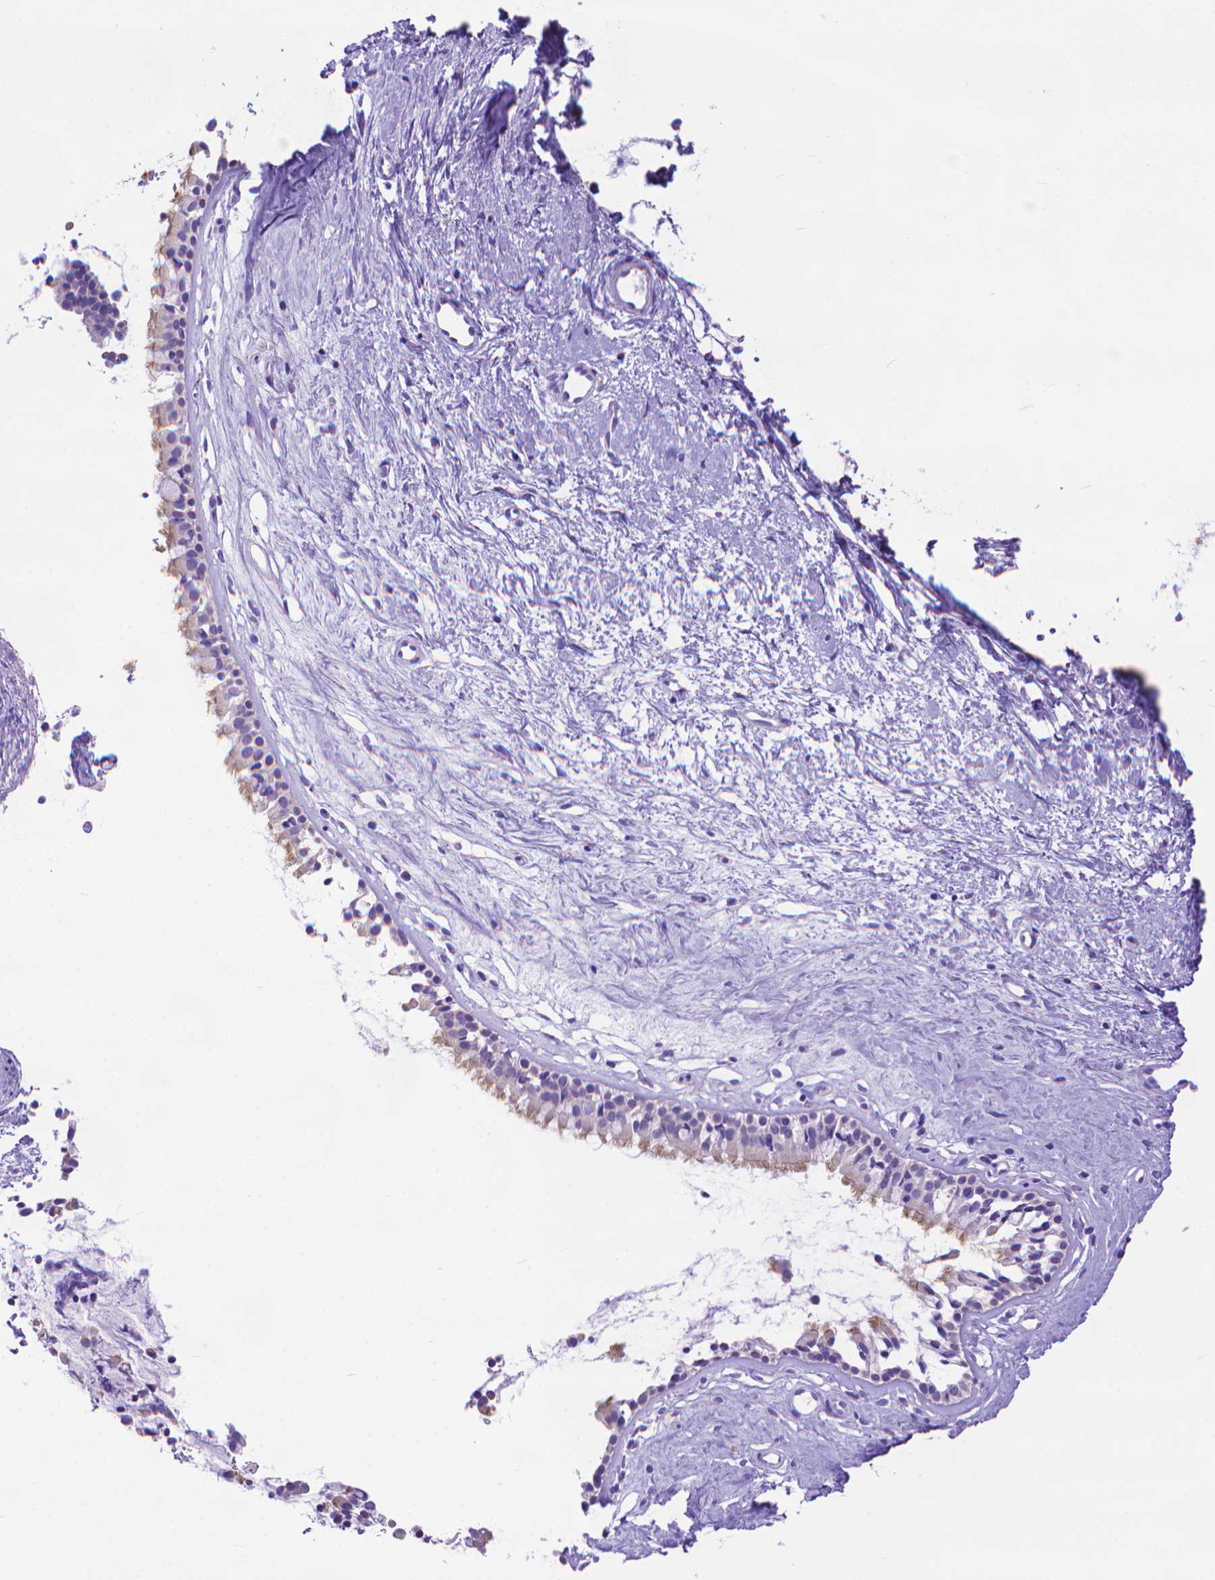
{"staining": {"intensity": "weak", "quantity": "25%-75%", "location": "cytoplasmic/membranous"}, "tissue": "nasopharynx", "cell_type": "Respiratory epithelial cells", "image_type": "normal", "snomed": [{"axis": "morphology", "description": "Normal tissue, NOS"}, {"axis": "topography", "description": "Nasopharynx"}], "caption": "Respiratory epithelial cells display weak cytoplasmic/membranous staining in about 25%-75% of cells in unremarkable nasopharynx.", "gene": "DHRS2", "patient": {"sex": "female", "age": 52}}